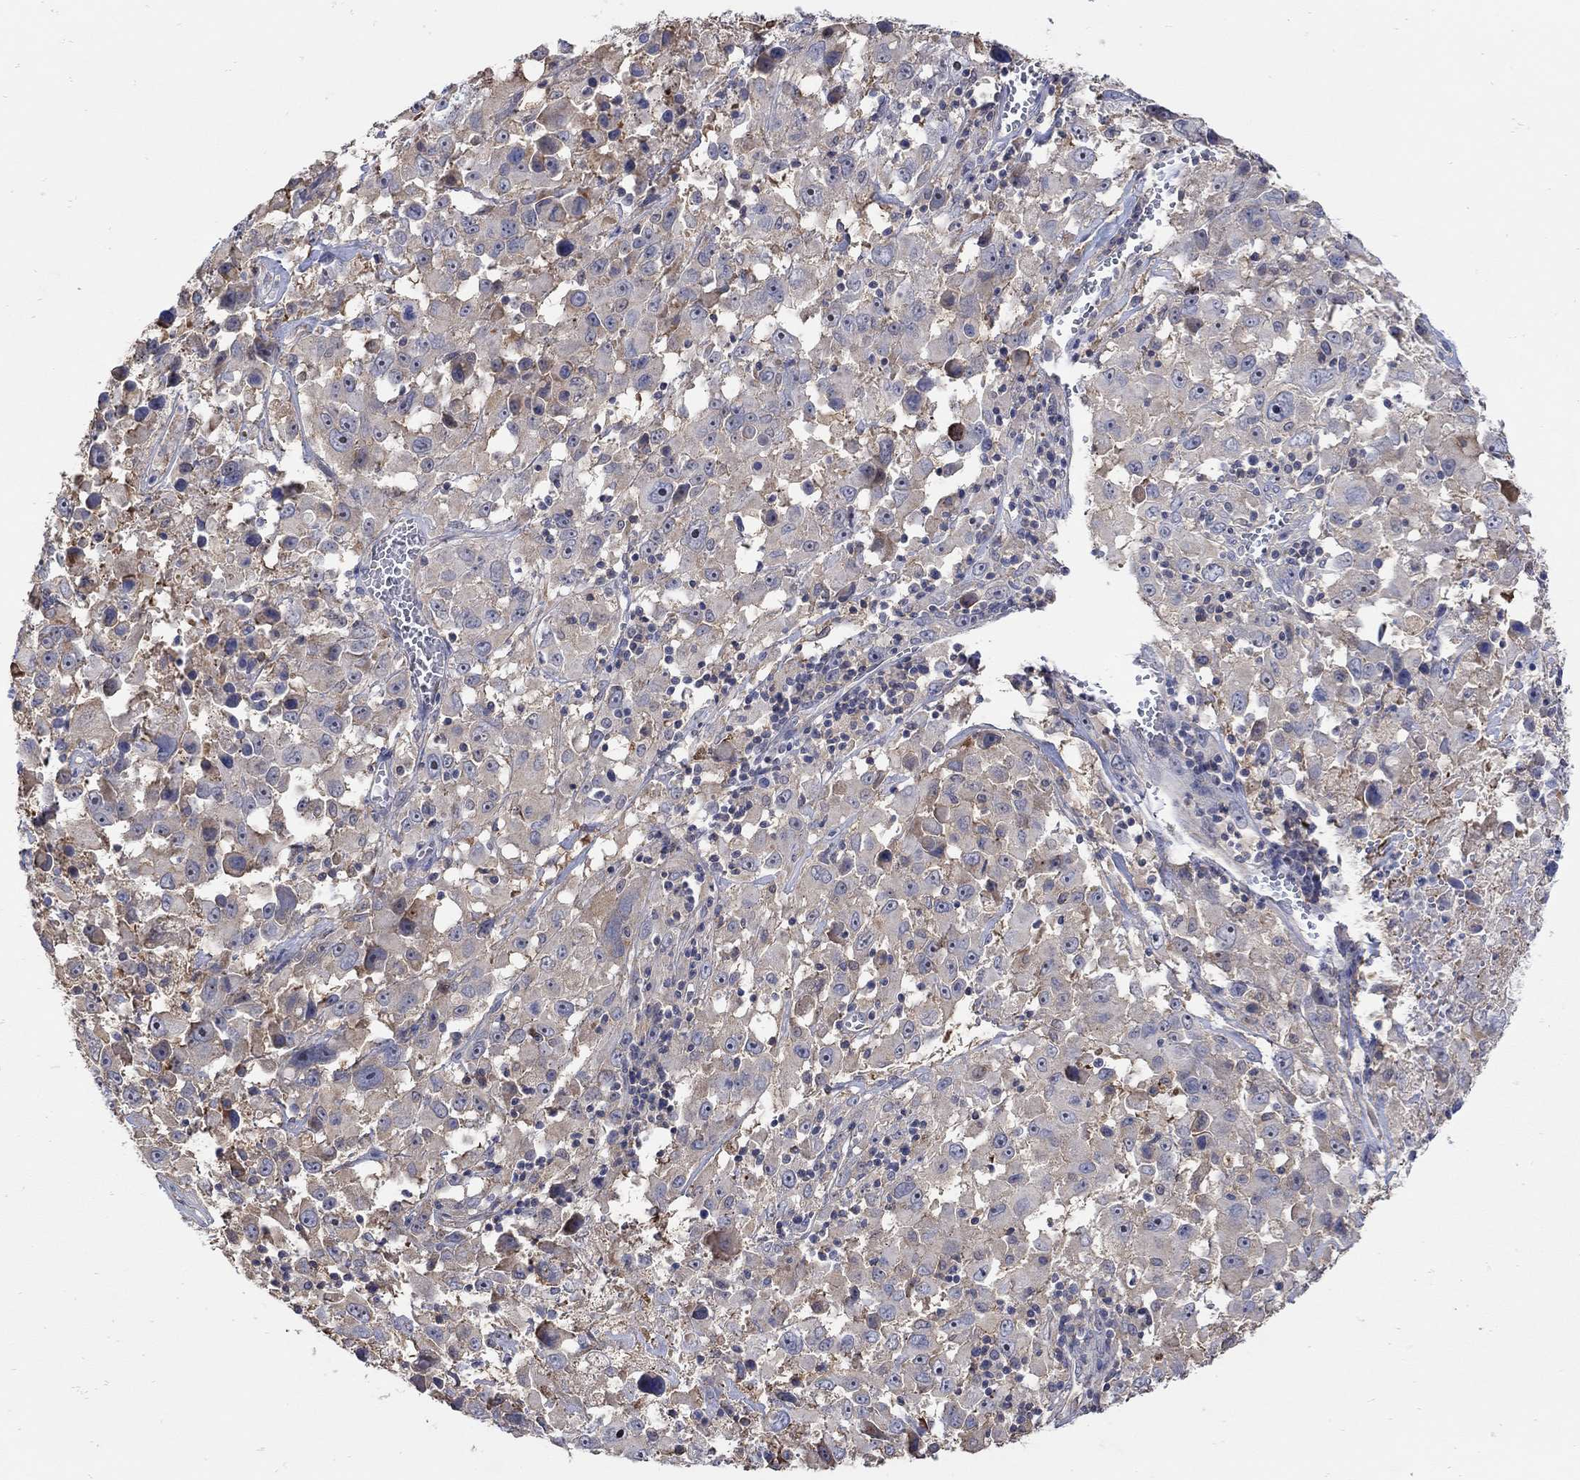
{"staining": {"intensity": "negative", "quantity": "none", "location": "none"}, "tissue": "melanoma", "cell_type": "Tumor cells", "image_type": "cancer", "snomed": [{"axis": "morphology", "description": "Malignant melanoma, Metastatic site"}, {"axis": "topography", "description": "Lymph node"}], "caption": "A high-resolution image shows immunohistochemistry staining of melanoma, which demonstrates no significant positivity in tumor cells.", "gene": "TEKT3", "patient": {"sex": "male", "age": 50}}